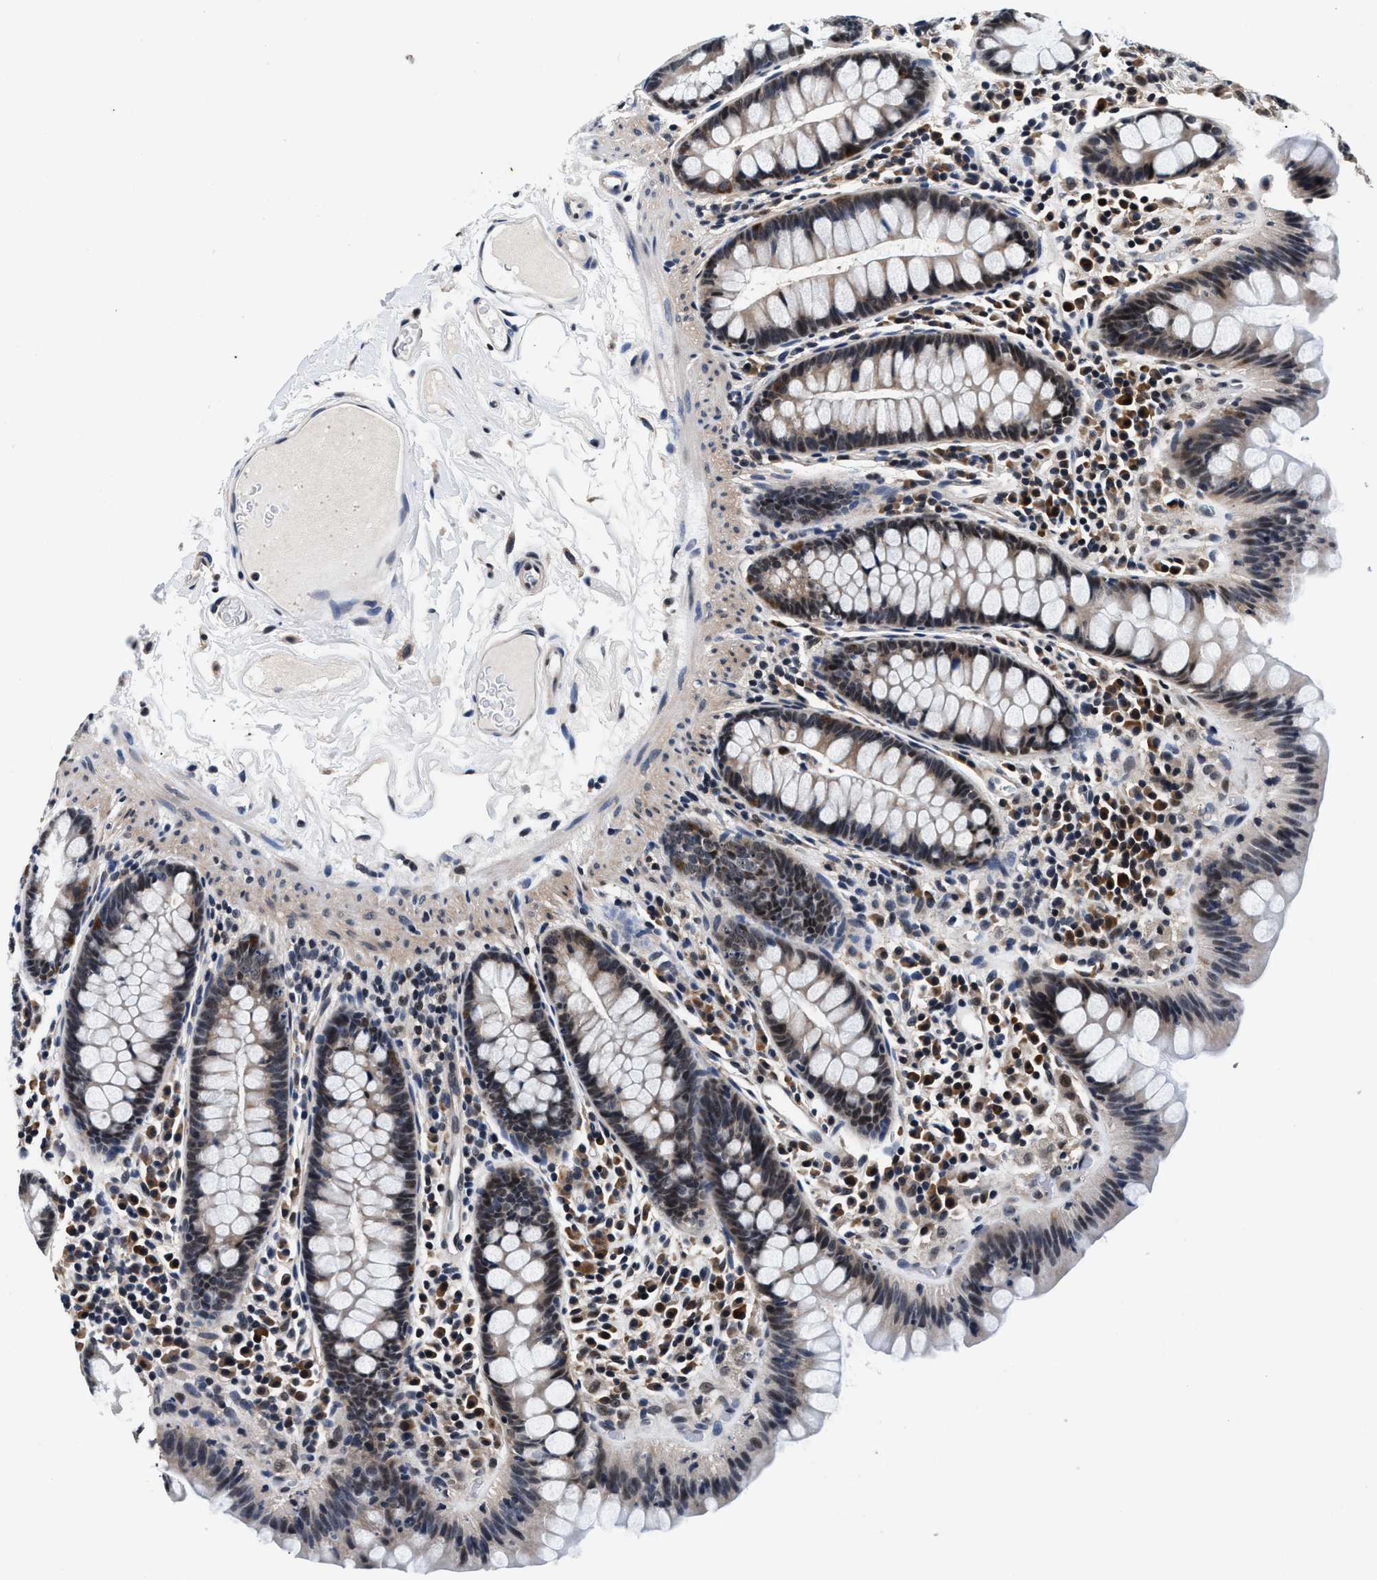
{"staining": {"intensity": "weak", "quantity": ">75%", "location": "cytoplasmic/membranous"}, "tissue": "colon", "cell_type": "Endothelial cells", "image_type": "normal", "snomed": [{"axis": "morphology", "description": "Normal tissue, NOS"}, {"axis": "topography", "description": "Colon"}], "caption": "DAB immunohistochemical staining of unremarkable human colon reveals weak cytoplasmic/membranous protein positivity in about >75% of endothelial cells.", "gene": "USP16", "patient": {"sex": "female", "age": 80}}